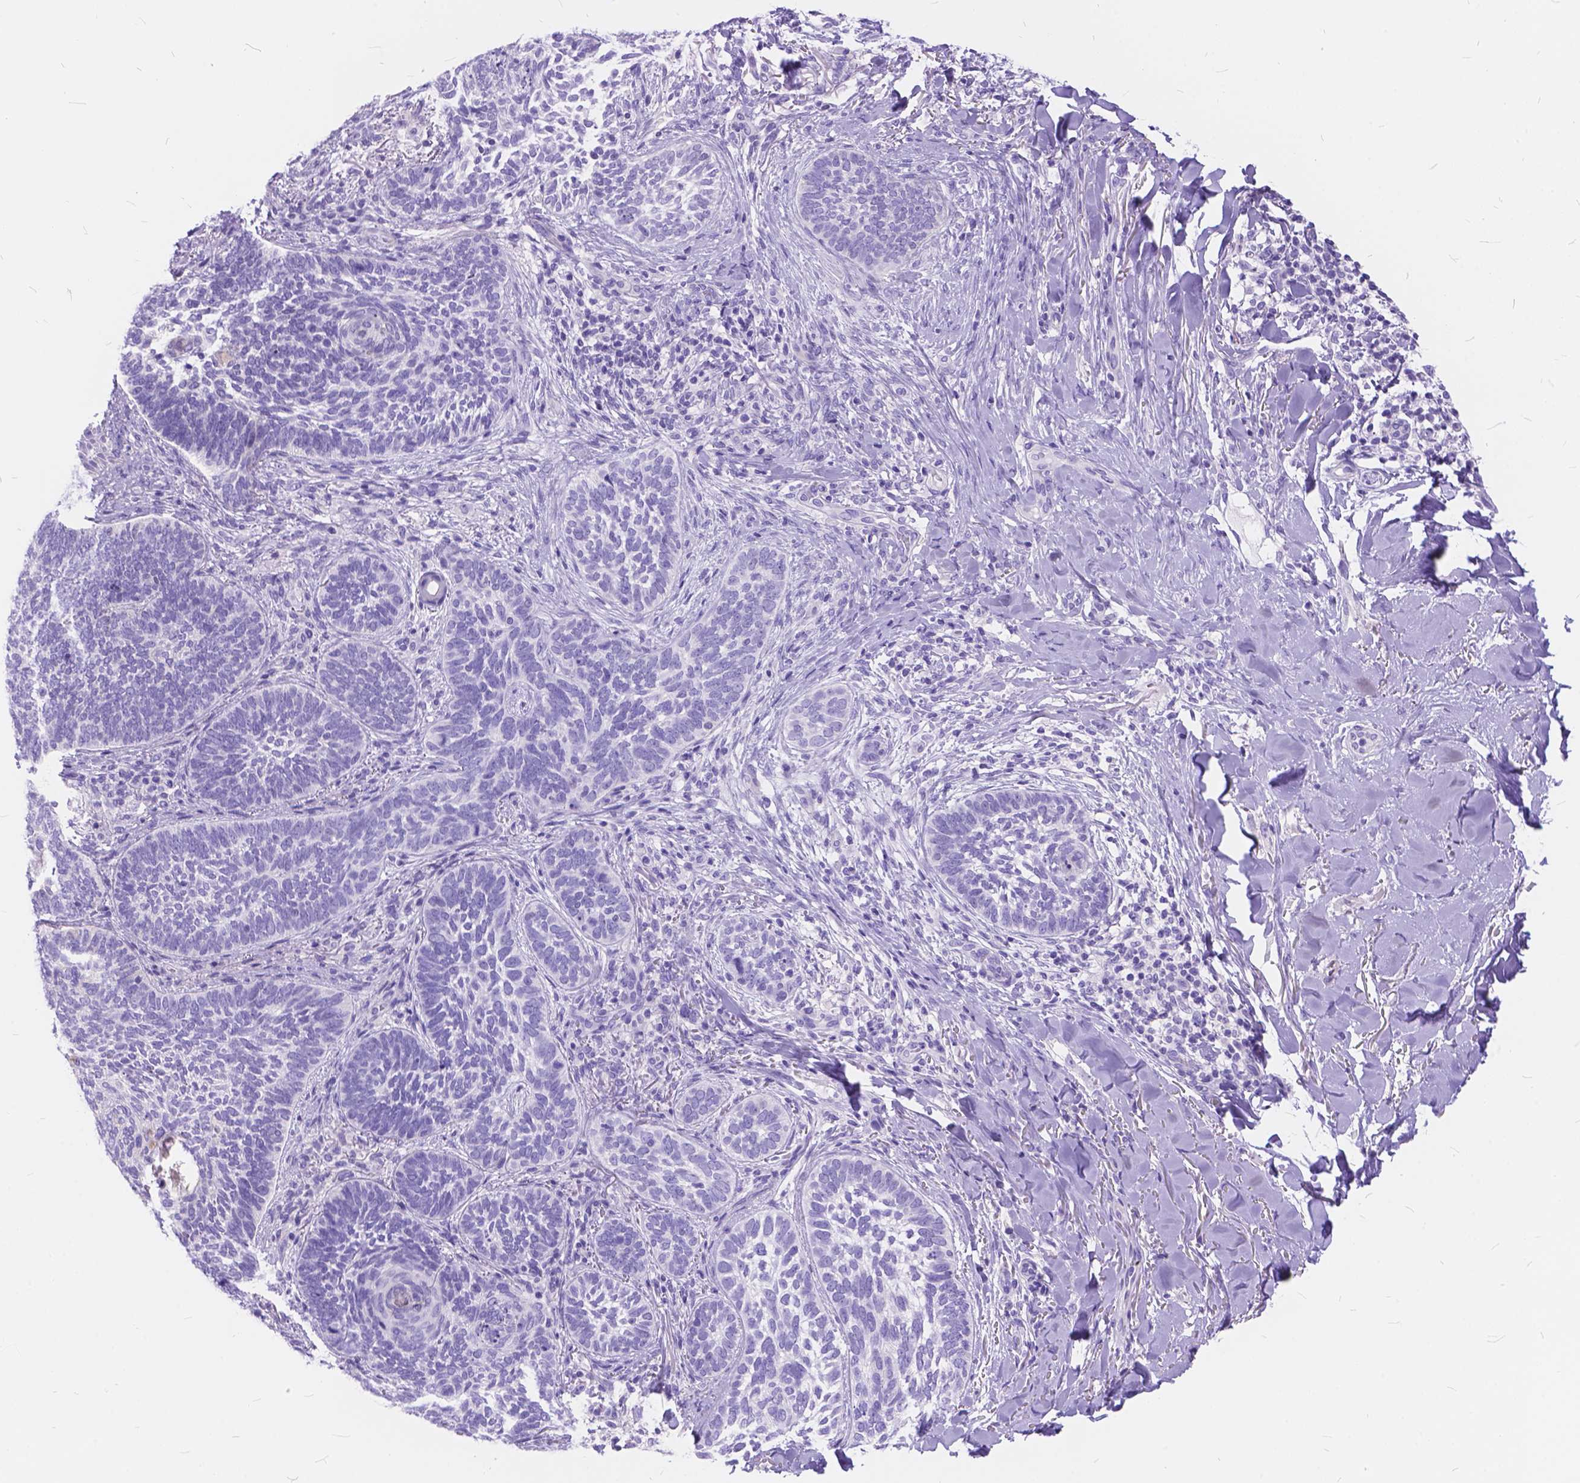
{"staining": {"intensity": "negative", "quantity": "none", "location": "none"}, "tissue": "skin cancer", "cell_type": "Tumor cells", "image_type": "cancer", "snomed": [{"axis": "morphology", "description": "Normal tissue, NOS"}, {"axis": "morphology", "description": "Basal cell carcinoma"}, {"axis": "topography", "description": "Skin"}], "caption": "Tumor cells are negative for brown protein staining in basal cell carcinoma (skin).", "gene": "FOXL2", "patient": {"sex": "male", "age": 46}}